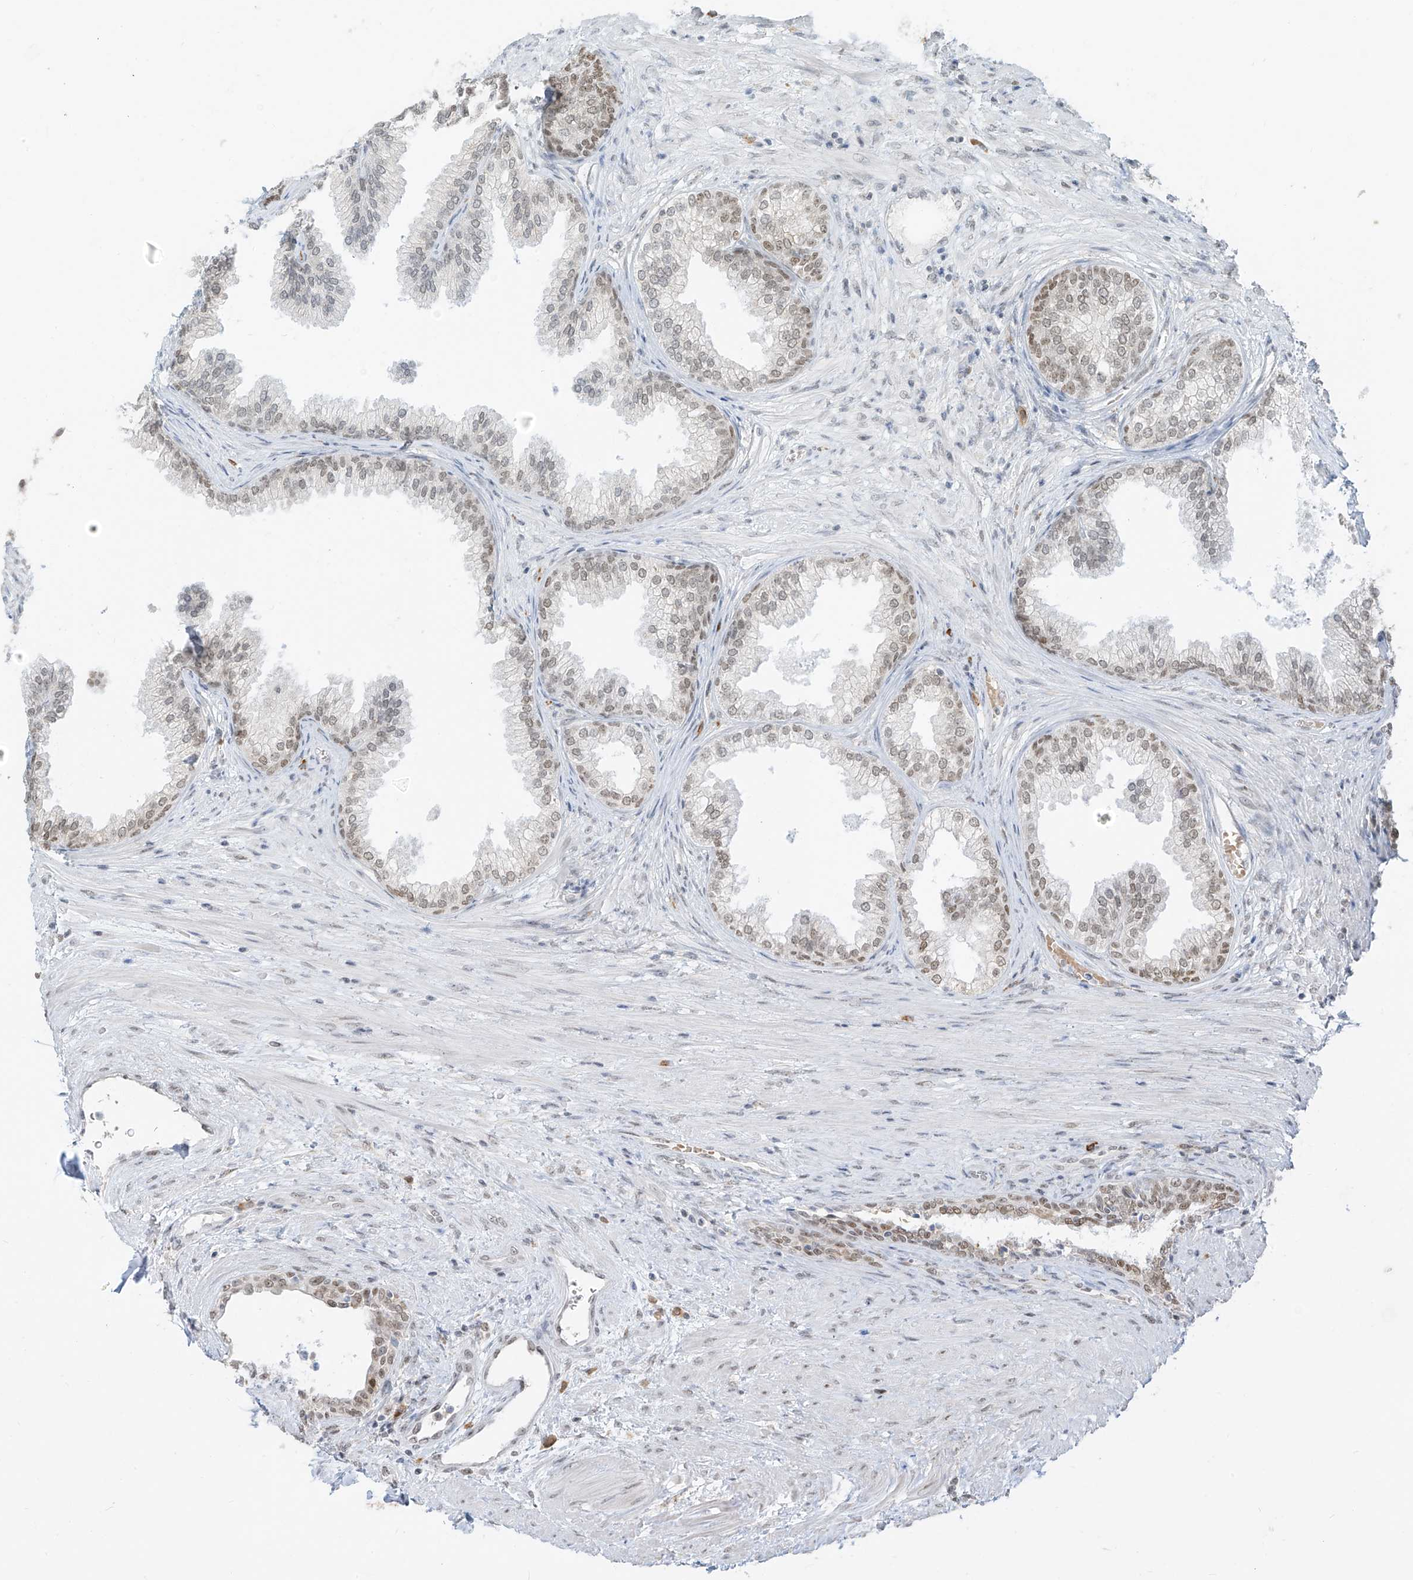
{"staining": {"intensity": "moderate", "quantity": ">75%", "location": "cytoplasmic/membranous,nuclear"}, "tissue": "prostate", "cell_type": "Glandular cells", "image_type": "normal", "snomed": [{"axis": "morphology", "description": "Normal tissue, NOS"}, {"axis": "topography", "description": "Prostate"}], "caption": "Approximately >75% of glandular cells in benign human prostate display moderate cytoplasmic/membranous,nuclear protein expression as visualized by brown immunohistochemical staining.", "gene": "ZMYM2", "patient": {"sex": "male", "age": 76}}